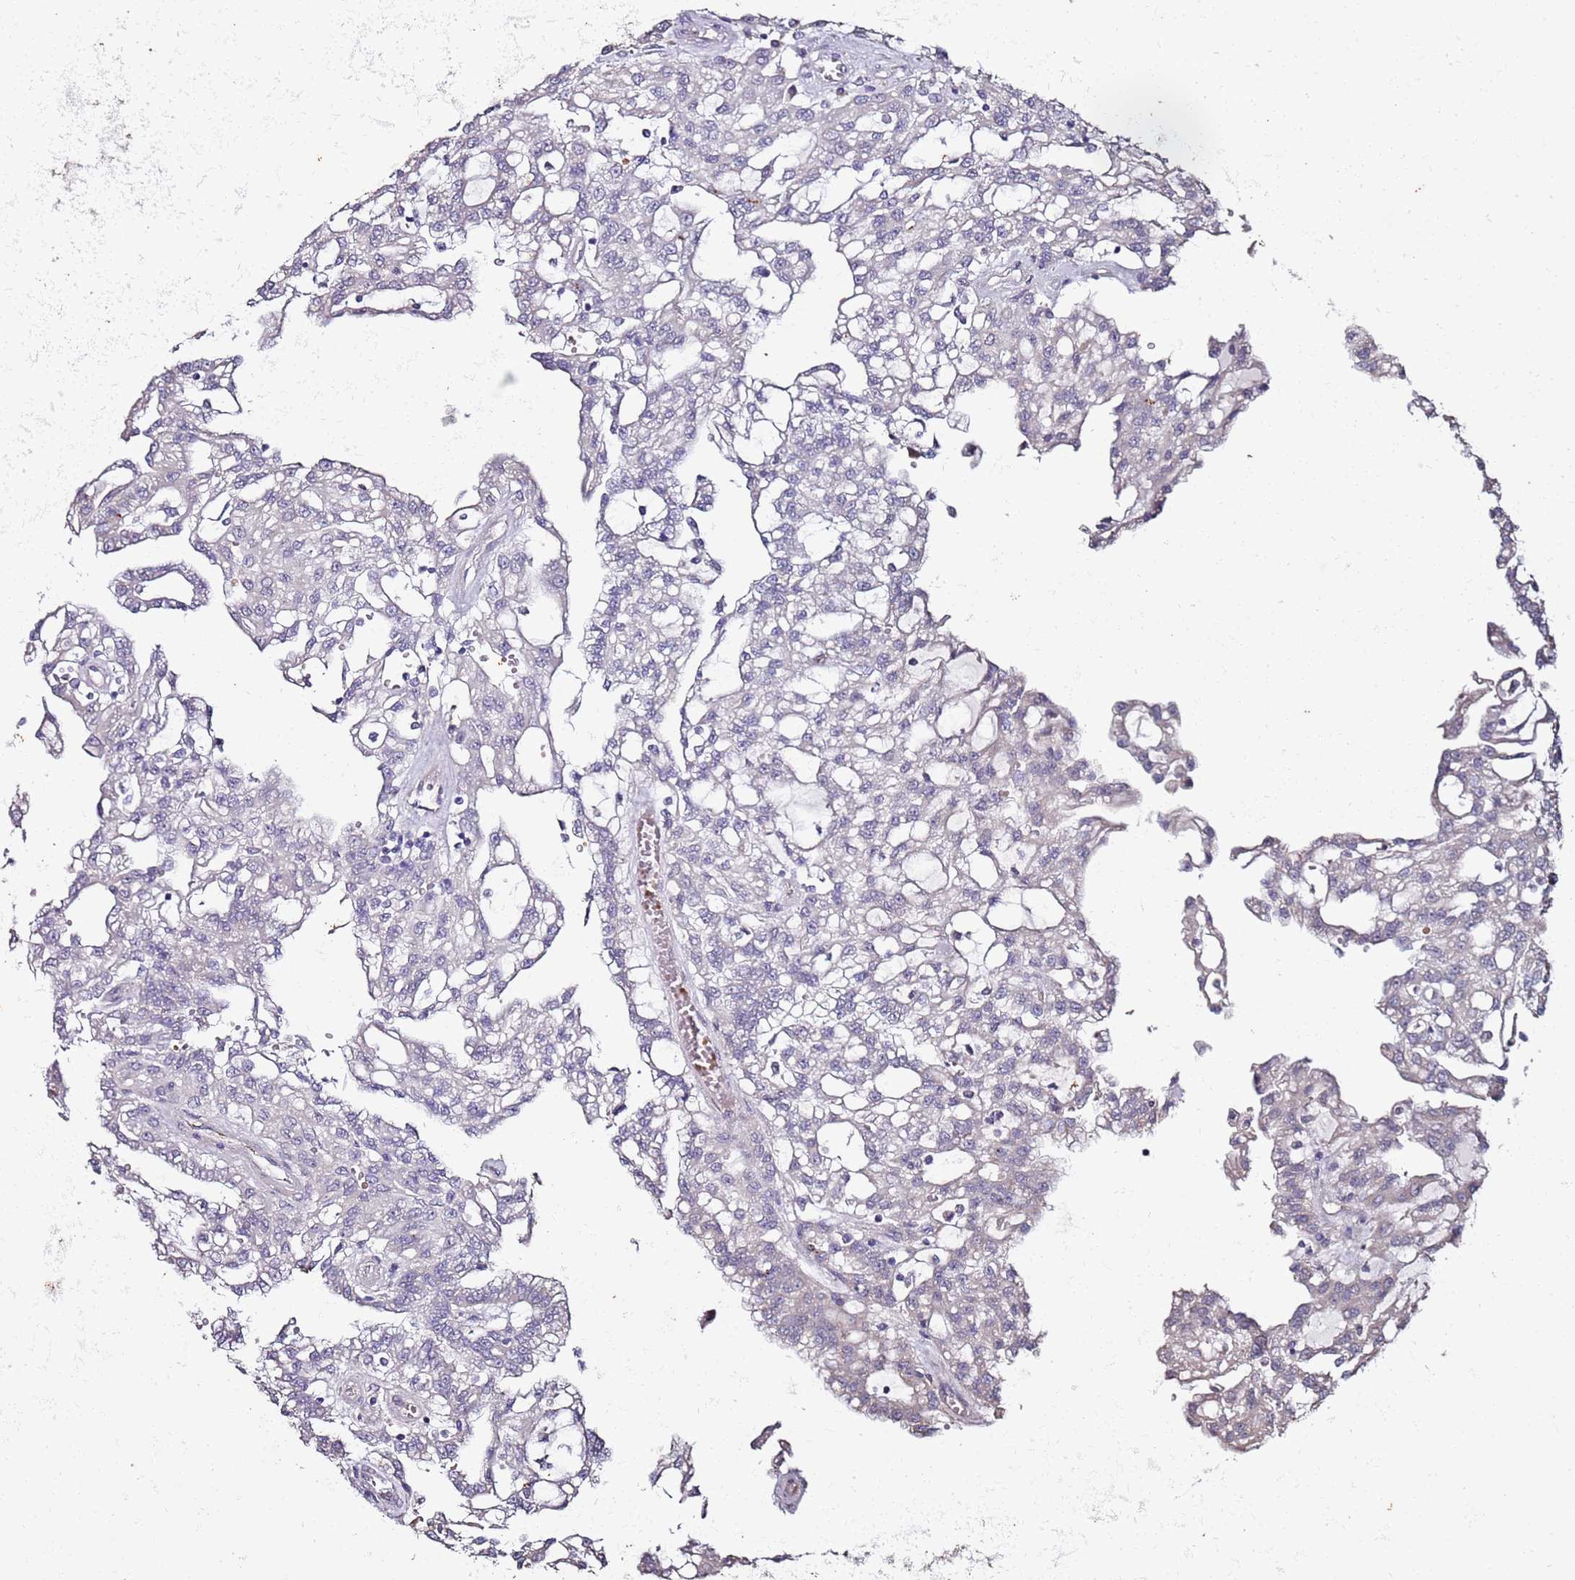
{"staining": {"intensity": "negative", "quantity": "none", "location": "none"}, "tissue": "renal cancer", "cell_type": "Tumor cells", "image_type": "cancer", "snomed": [{"axis": "morphology", "description": "Adenocarcinoma, NOS"}, {"axis": "topography", "description": "Kidney"}], "caption": "A high-resolution image shows immunohistochemistry staining of adenocarcinoma (renal), which reveals no significant expression in tumor cells.", "gene": "C3orf80", "patient": {"sex": "male", "age": 63}}